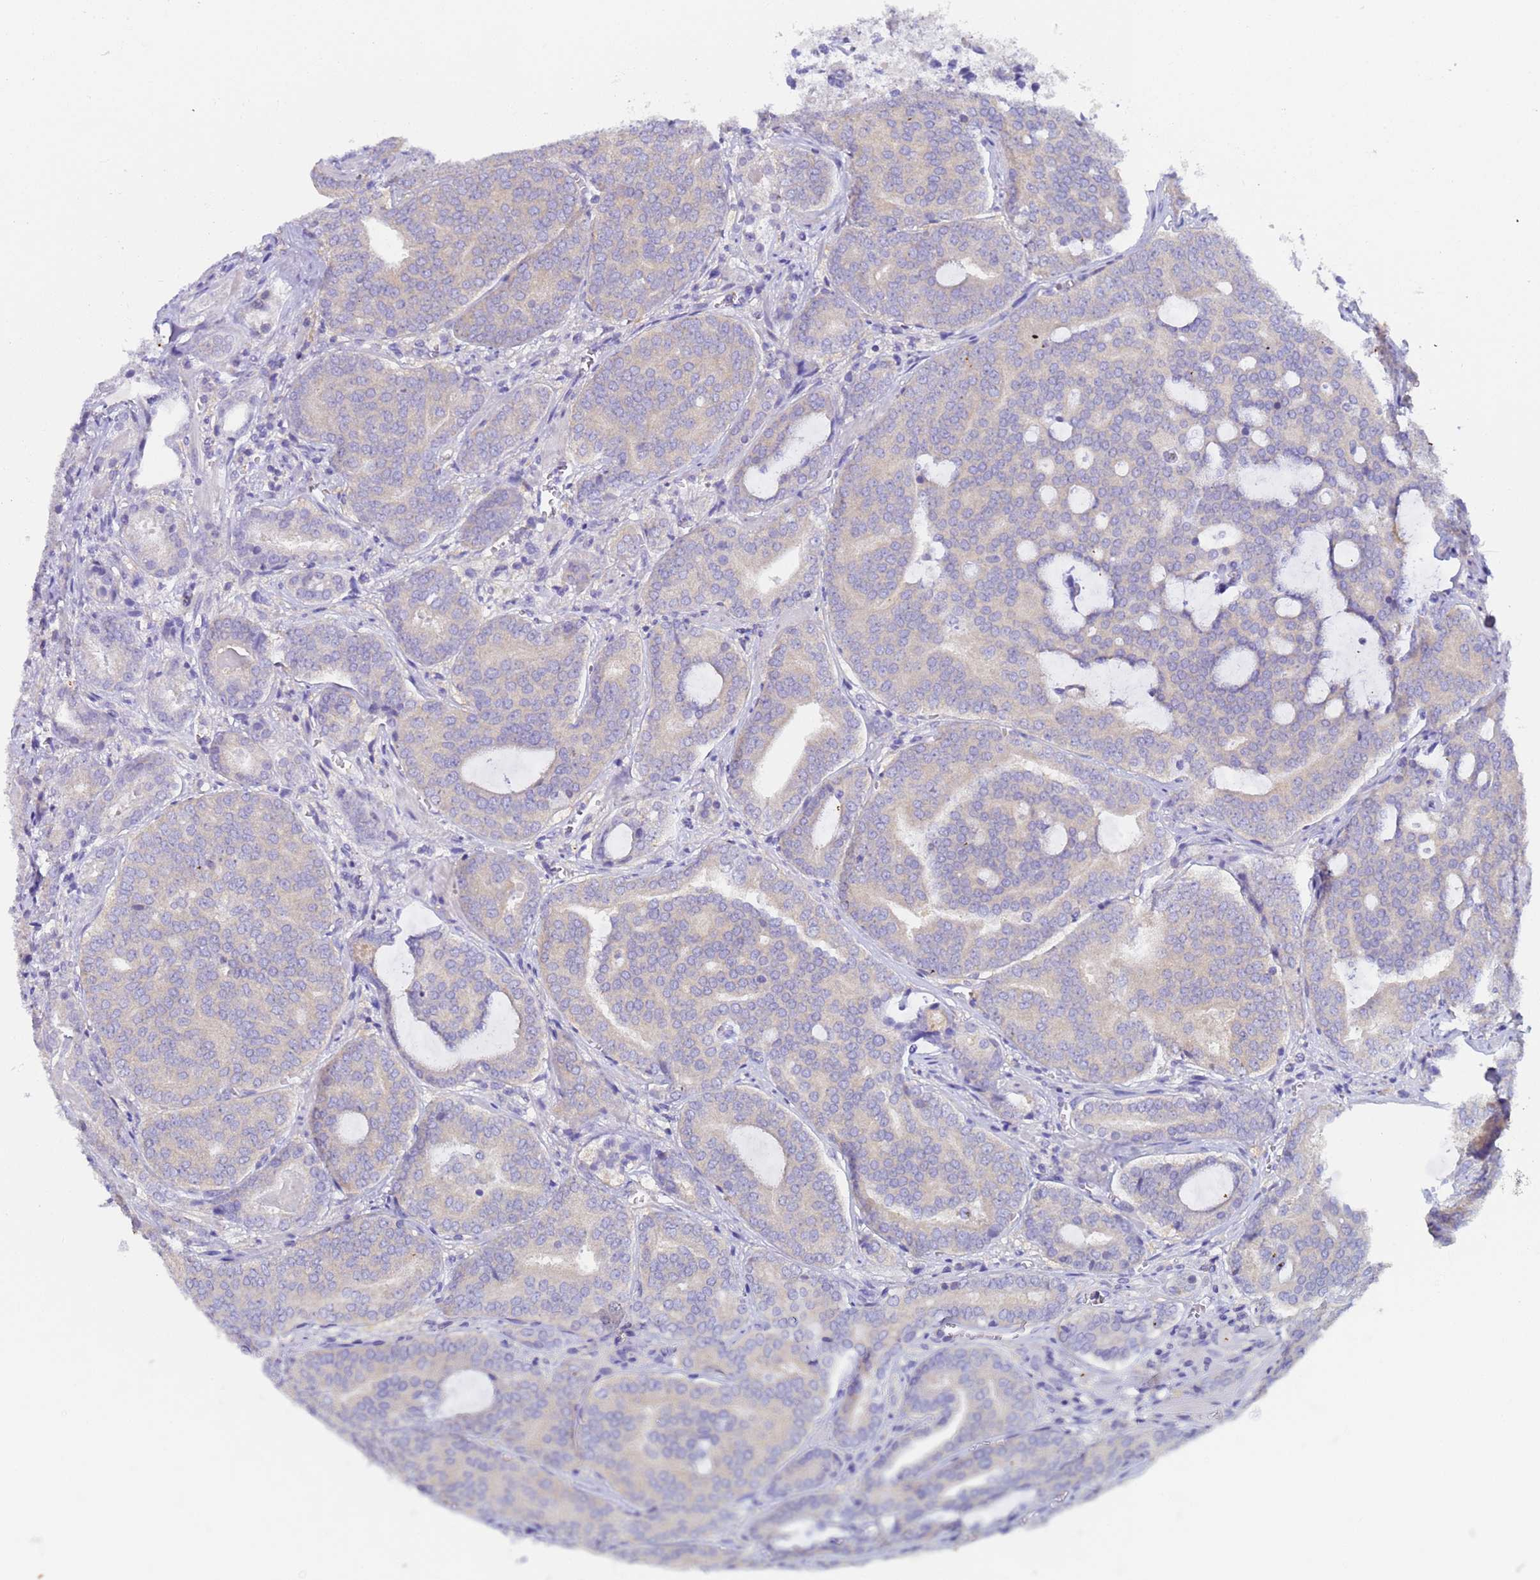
{"staining": {"intensity": "negative", "quantity": "none", "location": "none"}, "tissue": "prostate cancer", "cell_type": "Tumor cells", "image_type": "cancer", "snomed": [{"axis": "morphology", "description": "Adenocarcinoma, High grade"}, {"axis": "topography", "description": "Prostate"}], "caption": "Tumor cells are negative for protein expression in human prostate adenocarcinoma (high-grade).", "gene": "UBE2O", "patient": {"sex": "male", "age": 55}}